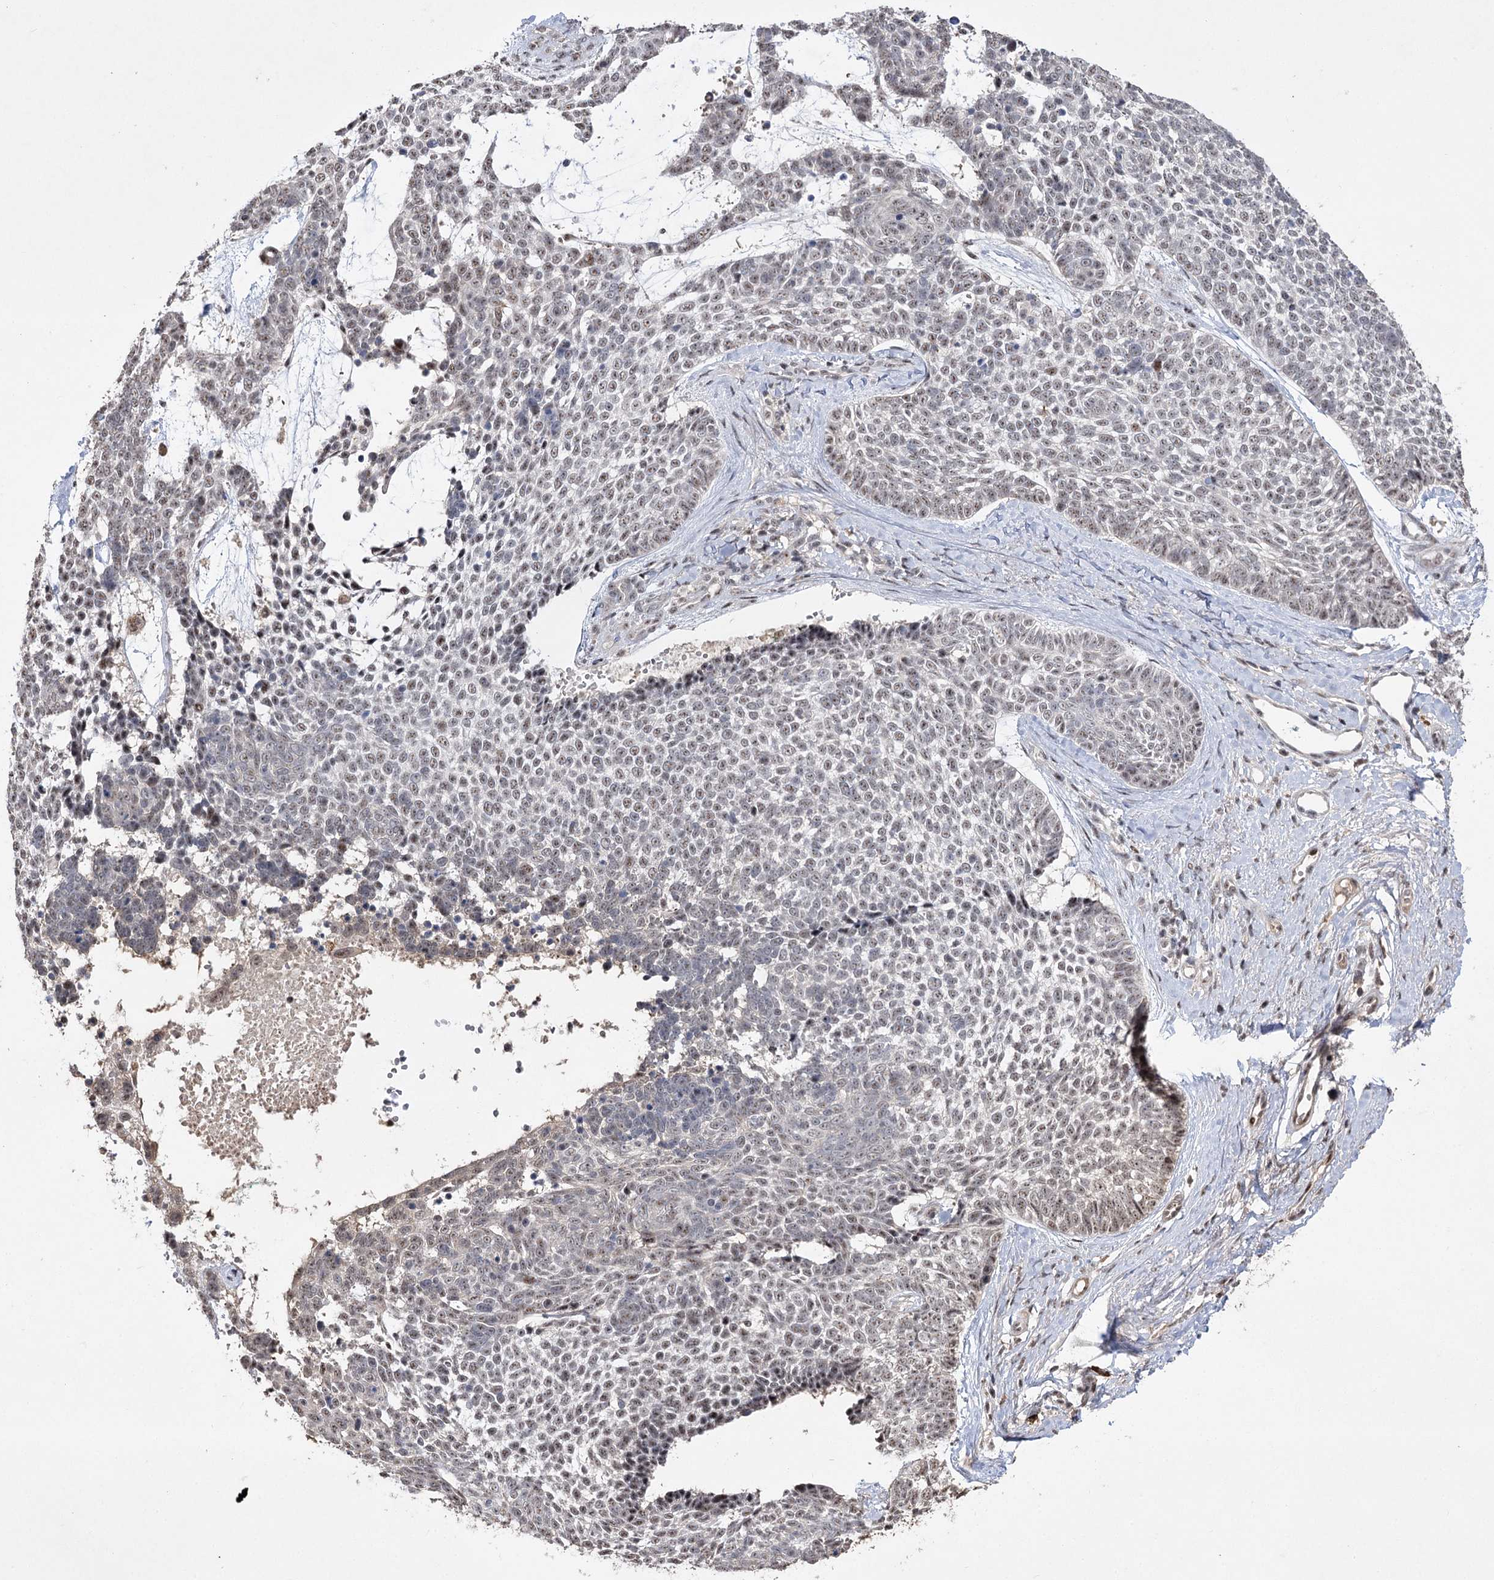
{"staining": {"intensity": "weak", "quantity": ">75%", "location": "nuclear"}, "tissue": "skin cancer", "cell_type": "Tumor cells", "image_type": "cancer", "snomed": [{"axis": "morphology", "description": "Basal cell carcinoma"}, {"axis": "topography", "description": "Skin"}], "caption": "Weak nuclear protein staining is identified in approximately >75% of tumor cells in skin cancer (basal cell carcinoma).", "gene": "PYROXD1", "patient": {"sex": "female", "age": 81}}